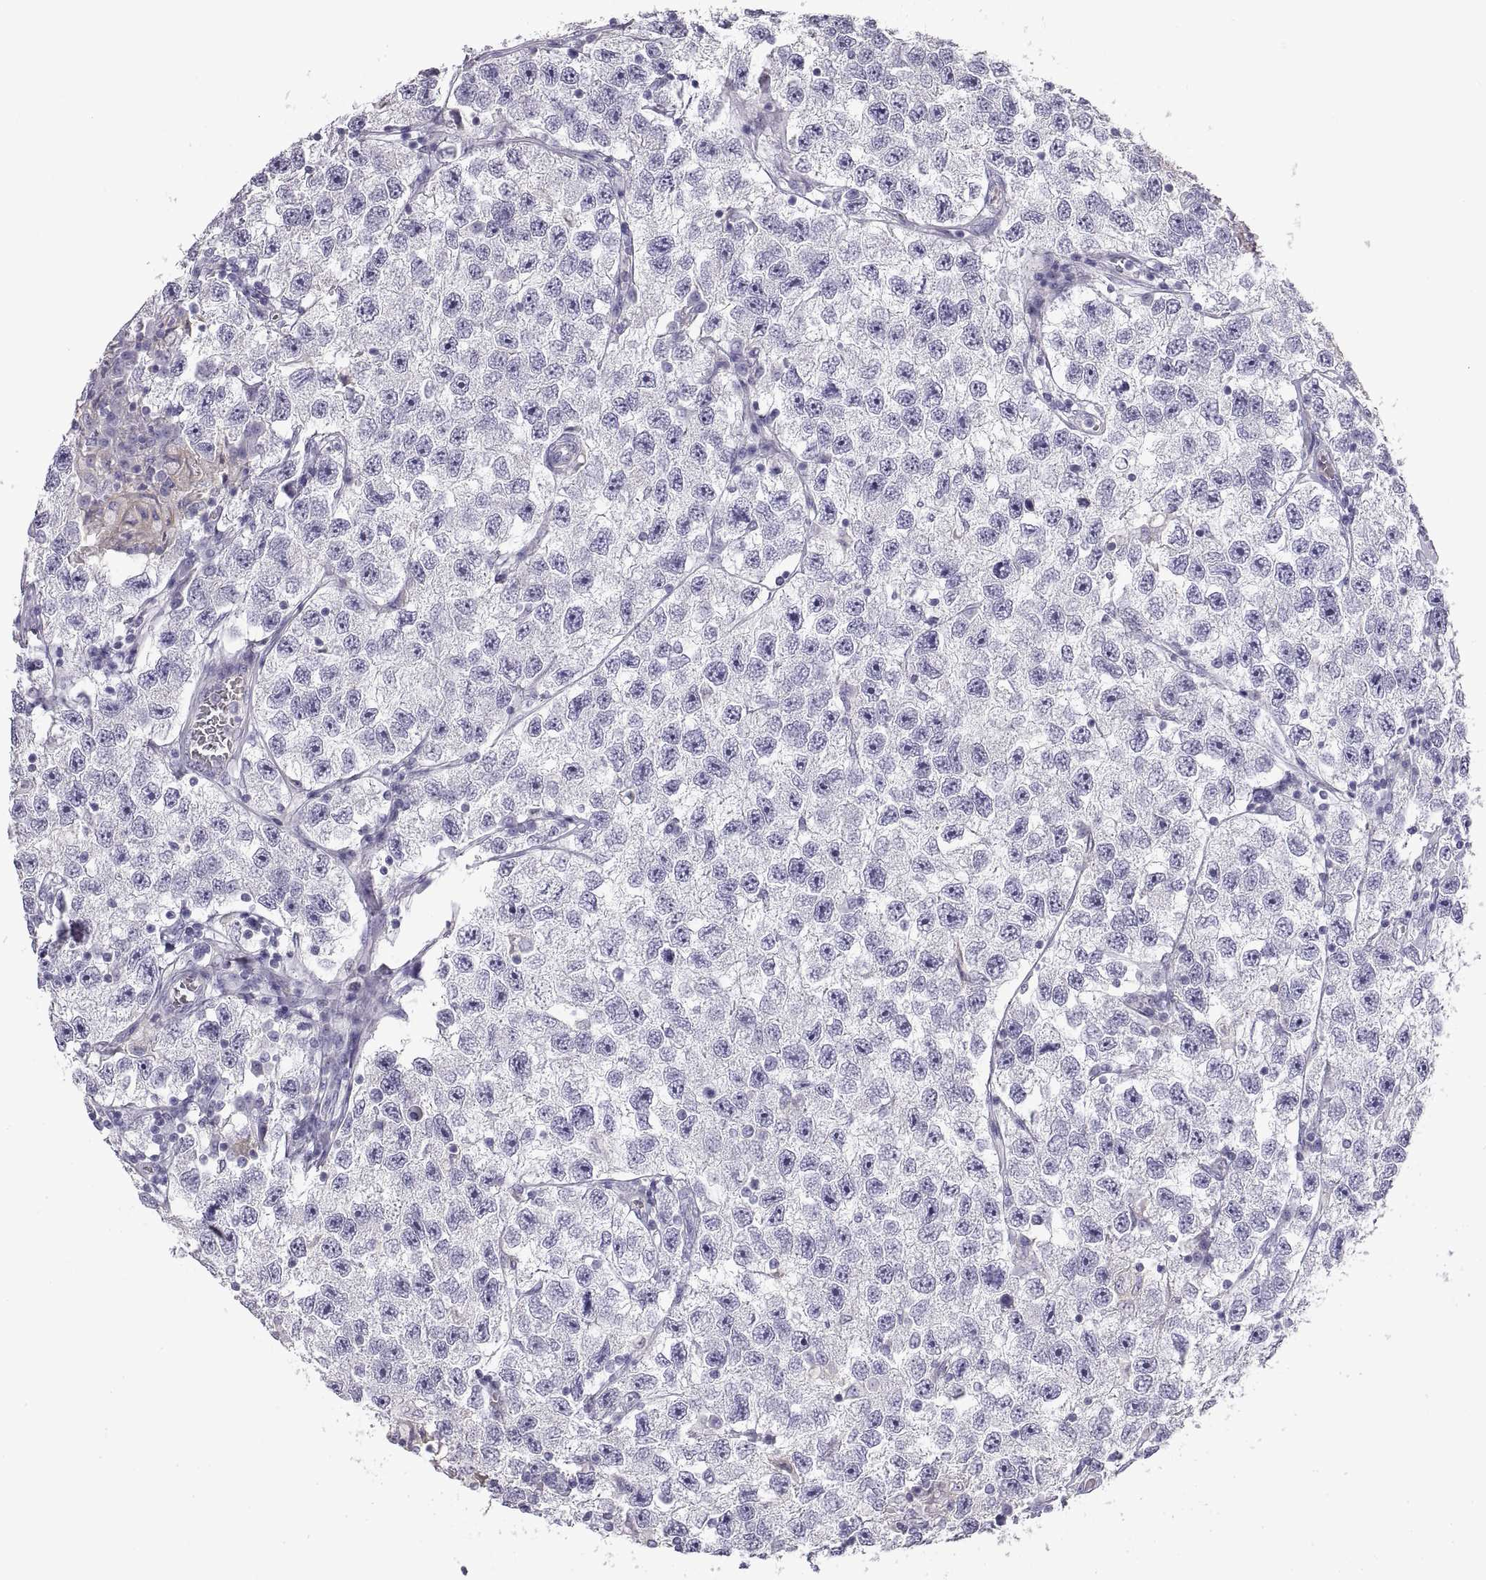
{"staining": {"intensity": "negative", "quantity": "none", "location": "none"}, "tissue": "testis cancer", "cell_type": "Tumor cells", "image_type": "cancer", "snomed": [{"axis": "morphology", "description": "Seminoma, NOS"}, {"axis": "topography", "description": "Testis"}], "caption": "Immunohistochemistry micrograph of testis seminoma stained for a protein (brown), which displays no staining in tumor cells. The staining was performed using DAB to visualize the protein expression in brown, while the nuclei were stained in blue with hematoxylin (Magnification: 20x).", "gene": "CRYBB3", "patient": {"sex": "male", "age": 26}}